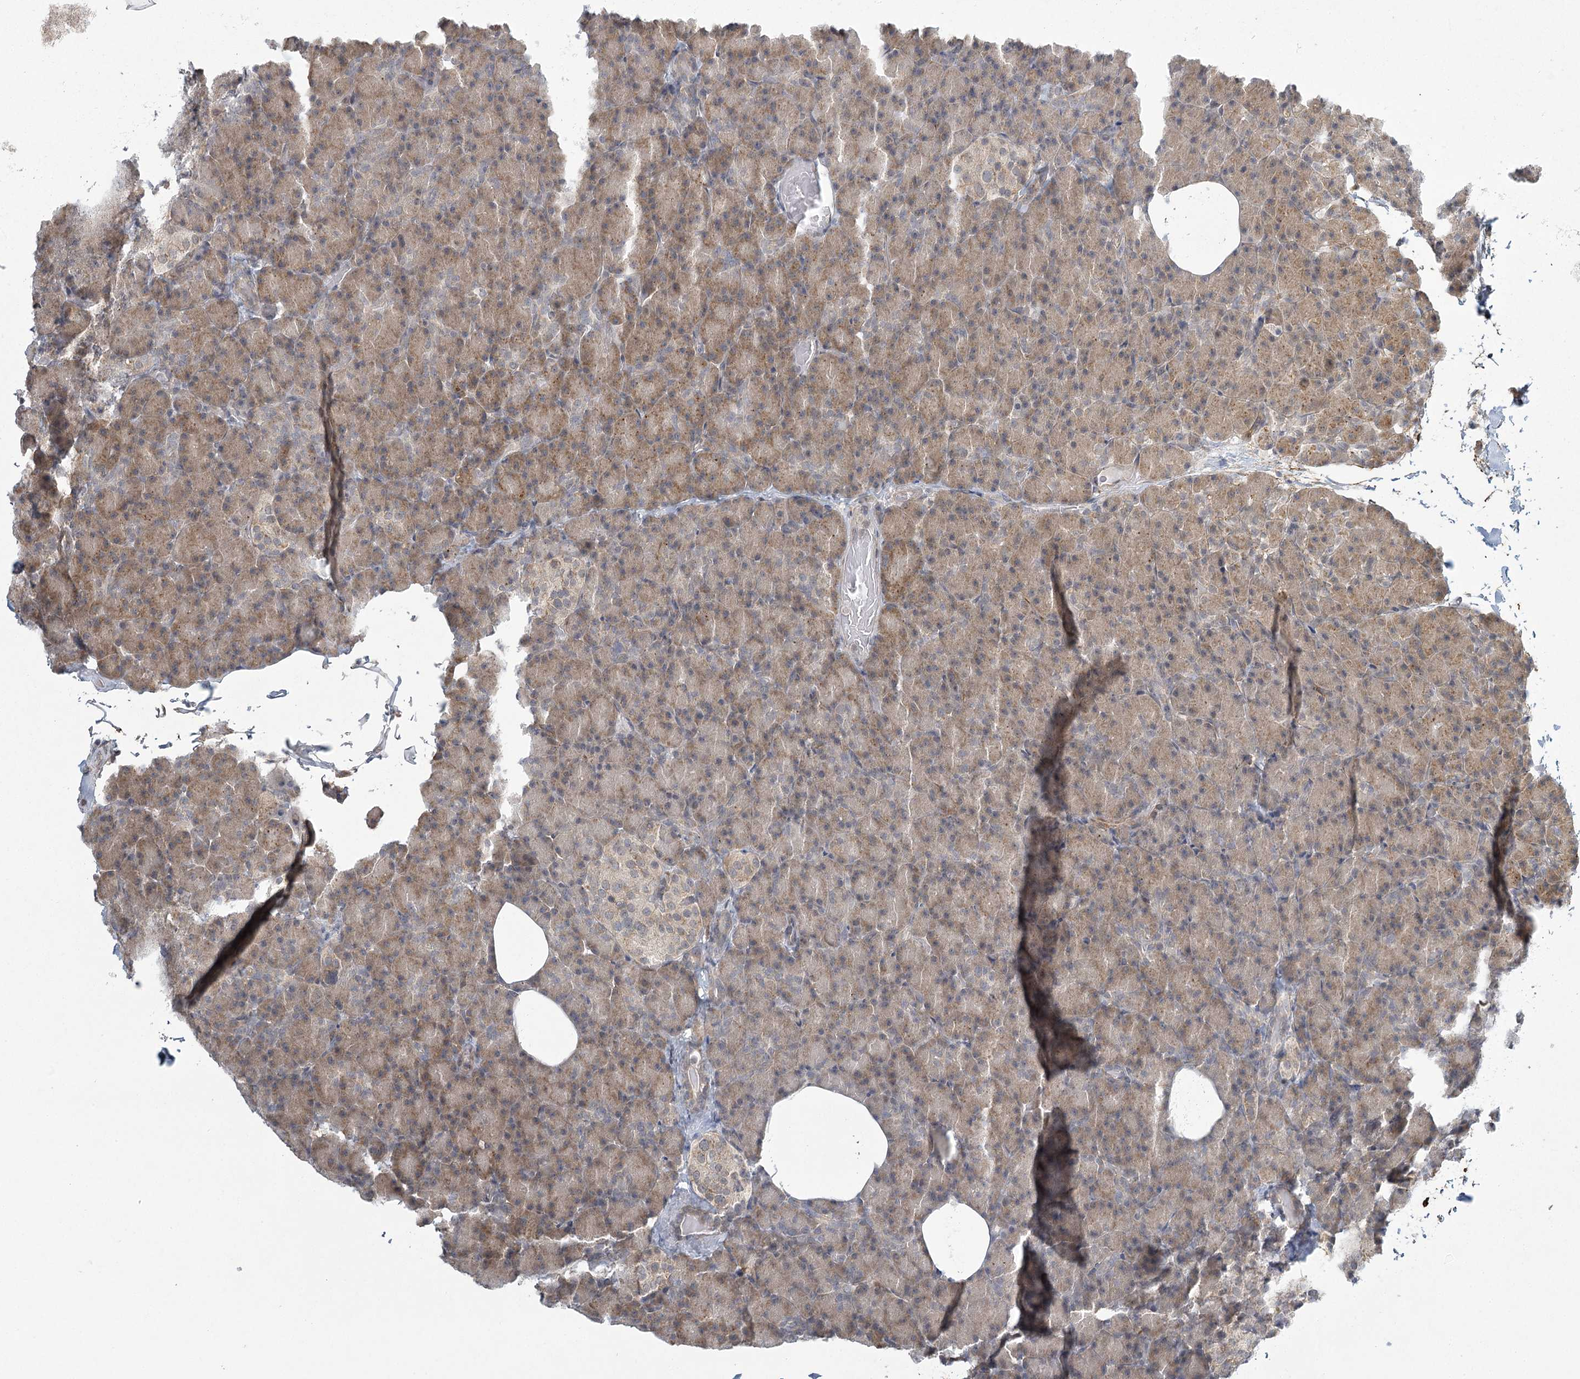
{"staining": {"intensity": "moderate", "quantity": "25%-75%", "location": "cytoplasmic/membranous"}, "tissue": "pancreas", "cell_type": "Exocrine glandular cells", "image_type": "normal", "snomed": [{"axis": "morphology", "description": "Normal tissue, NOS"}, {"axis": "topography", "description": "Pancreas"}], "caption": "IHC (DAB) staining of unremarkable human pancreas demonstrates moderate cytoplasmic/membranous protein positivity in about 25%-75% of exocrine glandular cells.", "gene": "MED28", "patient": {"sex": "female", "age": 43}}